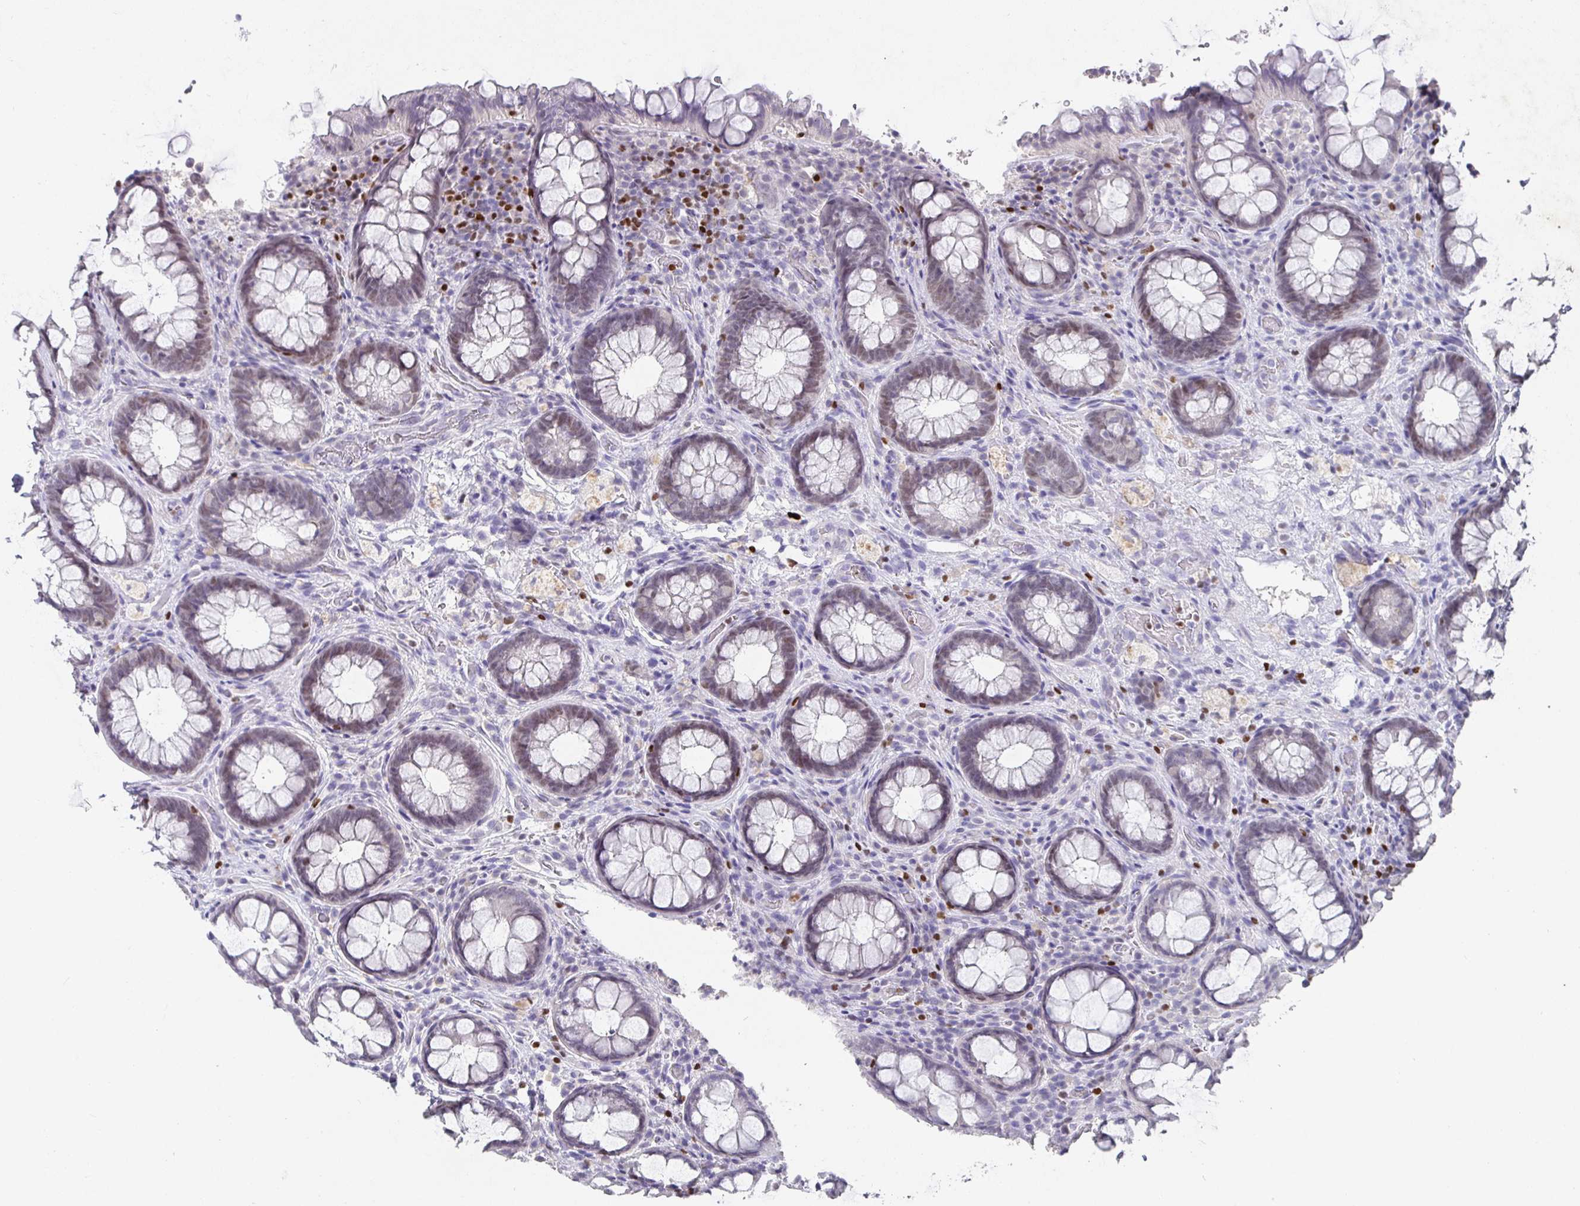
{"staining": {"intensity": "weak", "quantity": "<25%", "location": "nuclear"}, "tissue": "rectum", "cell_type": "Glandular cells", "image_type": "normal", "snomed": [{"axis": "morphology", "description": "Normal tissue, NOS"}, {"axis": "topography", "description": "Rectum"}], "caption": "DAB immunohistochemical staining of benign human rectum shows no significant positivity in glandular cells.", "gene": "SATB1", "patient": {"sex": "female", "age": 69}}